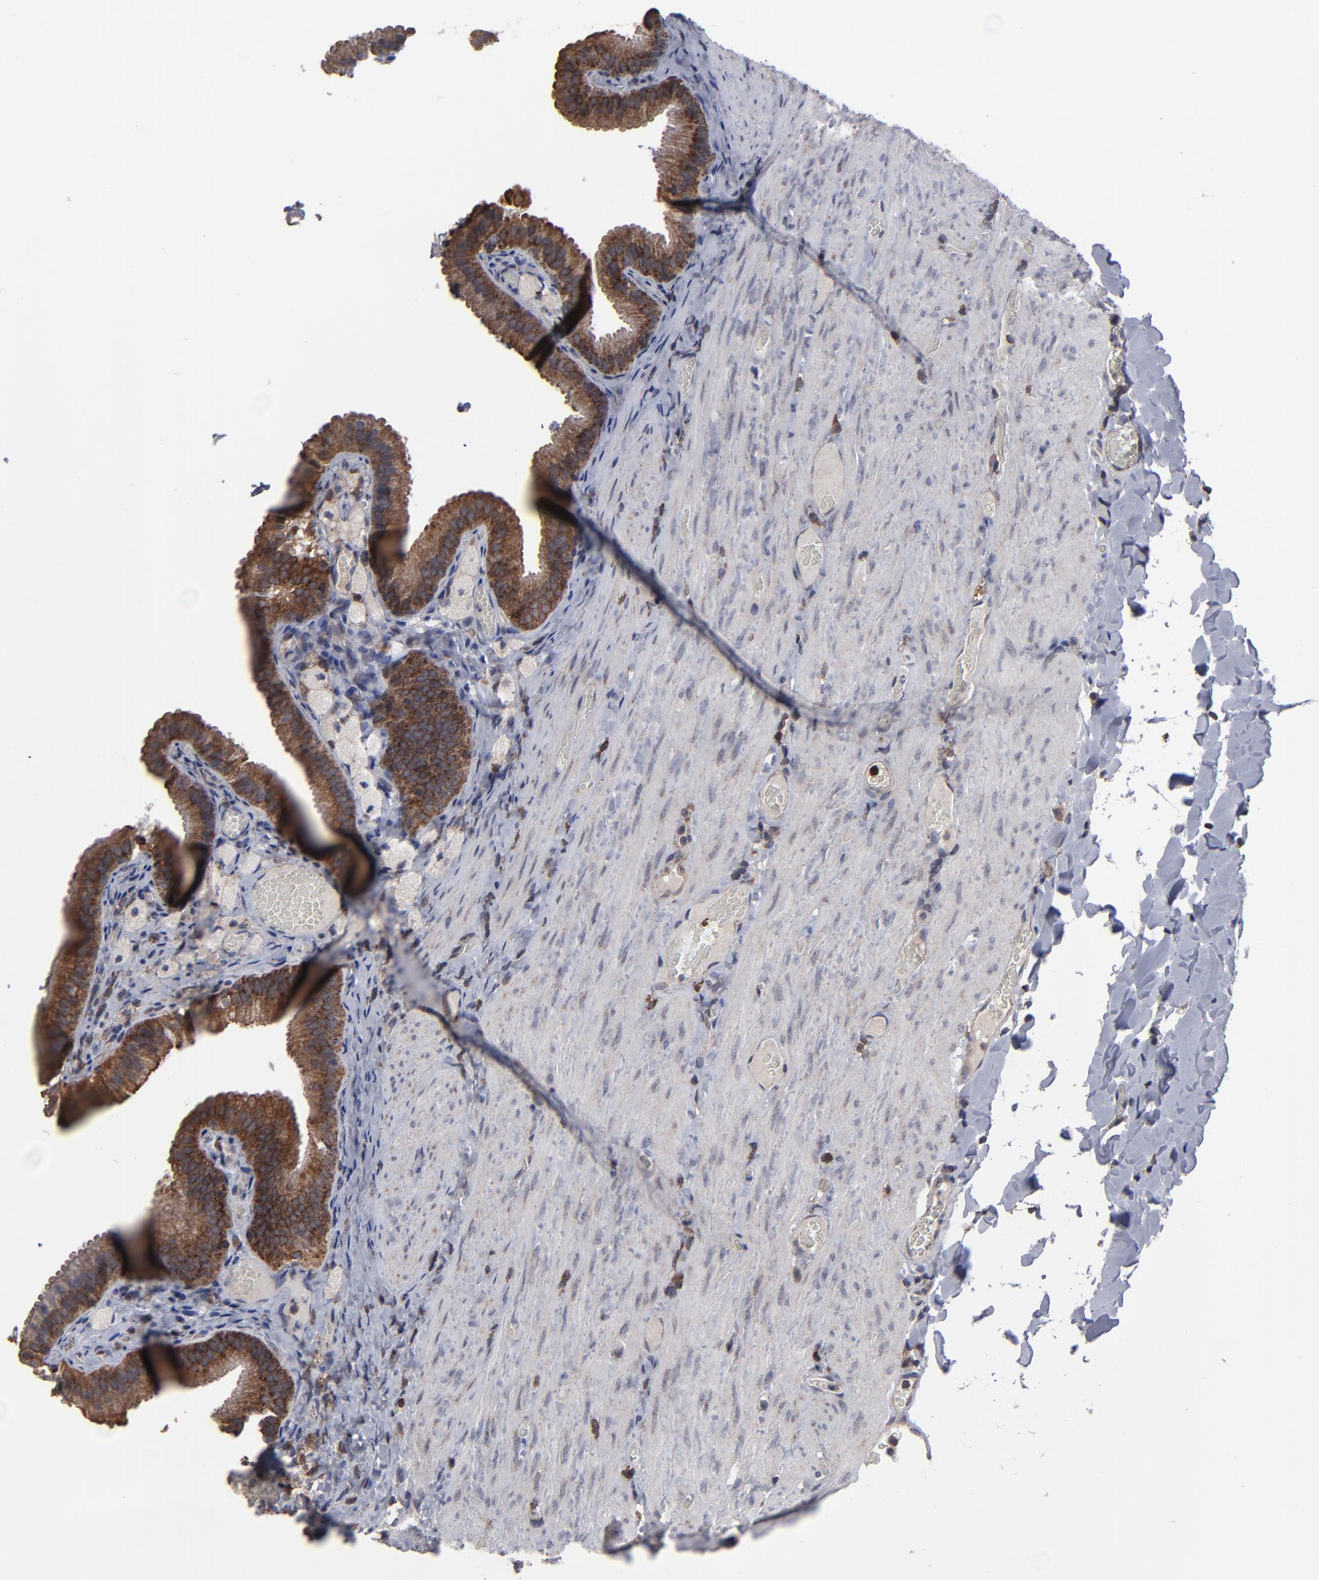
{"staining": {"intensity": "moderate", "quantity": ">75%", "location": "cytoplasmic/membranous"}, "tissue": "gallbladder", "cell_type": "Glandular cells", "image_type": "normal", "snomed": [{"axis": "morphology", "description": "Normal tissue, NOS"}, {"axis": "topography", "description": "Gallbladder"}], "caption": "Moderate cytoplasmic/membranous positivity for a protein is identified in approximately >75% of glandular cells of unremarkable gallbladder using immunohistochemistry.", "gene": "KIAA2026", "patient": {"sex": "female", "age": 24}}